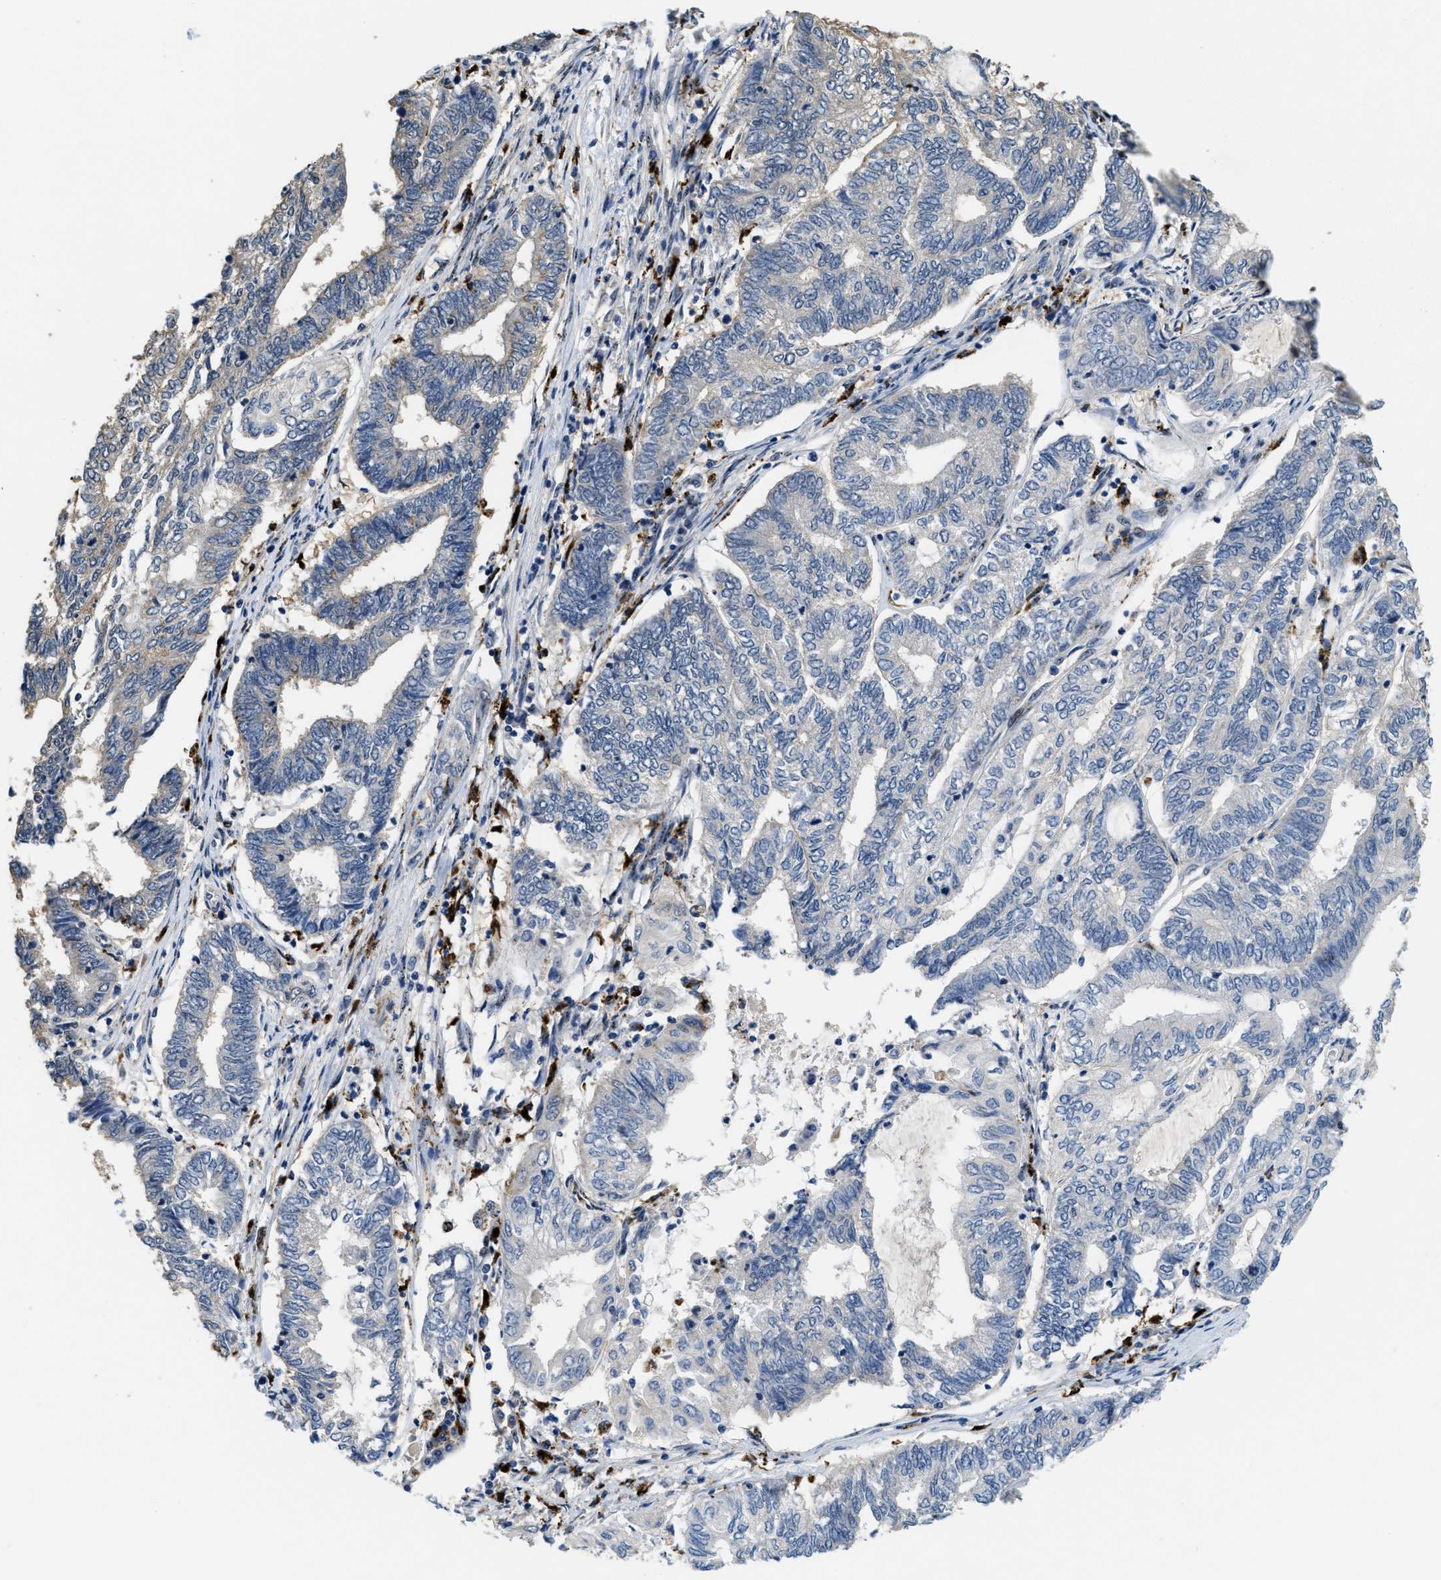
{"staining": {"intensity": "negative", "quantity": "none", "location": "none"}, "tissue": "endometrial cancer", "cell_type": "Tumor cells", "image_type": "cancer", "snomed": [{"axis": "morphology", "description": "Adenocarcinoma, NOS"}, {"axis": "topography", "description": "Uterus"}, {"axis": "topography", "description": "Endometrium"}], "caption": "Immunohistochemistry (IHC) image of endometrial cancer stained for a protein (brown), which displays no staining in tumor cells.", "gene": "BMPR2", "patient": {"sex": "female", "age": 70}}